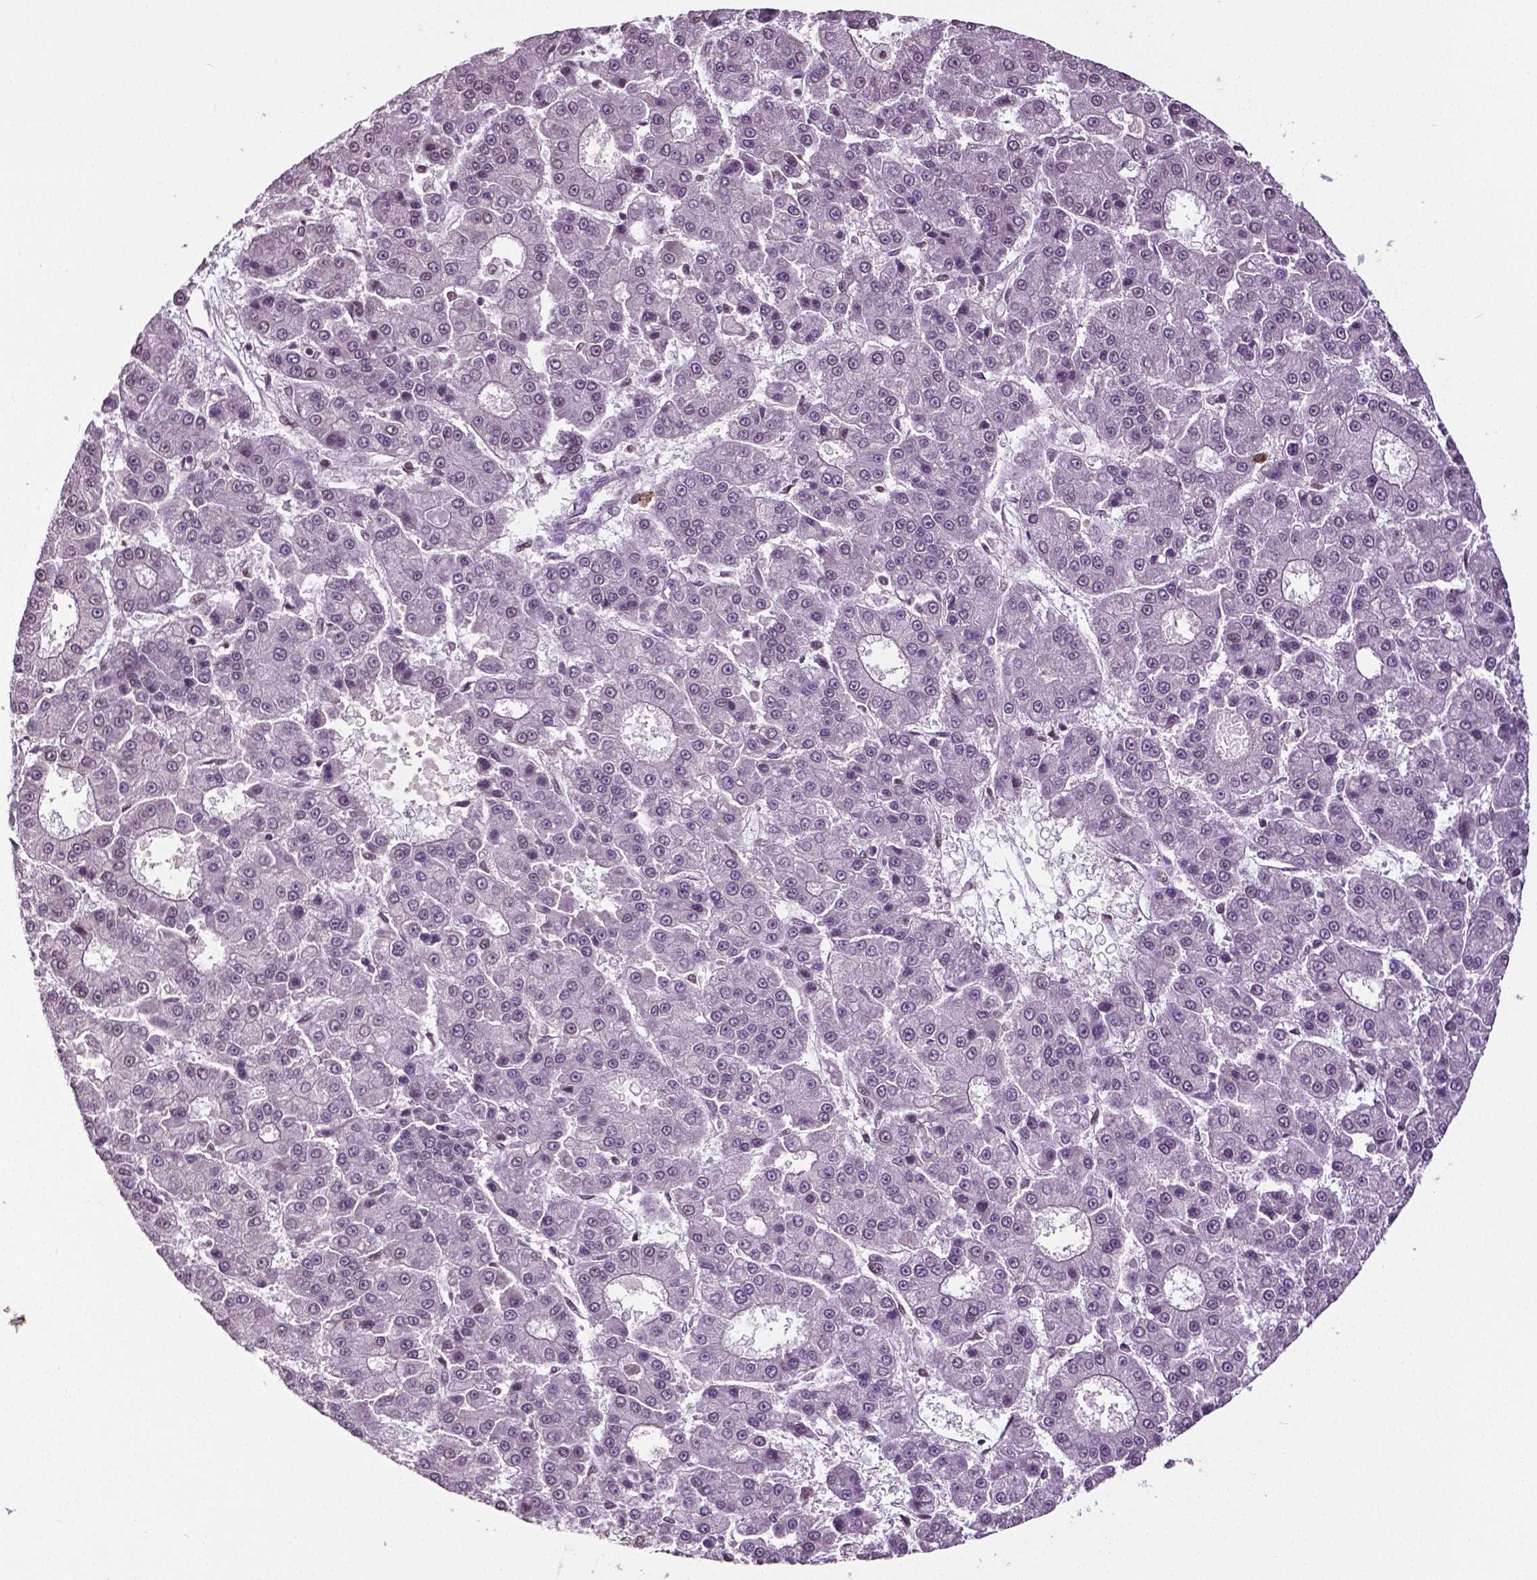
{"staining": {"intensity": "negative", "quantity": "none", "location": "none"}, "tissue": "liver cancer", "cell_type": "Tumor cells", "image_type": "cancer", "snomed": [{"axis": "morphology", "description": "Carcinoma, Hepatocellular, NOS"}, {"axis": "topography", "description": "Liver"}], "caption": "Liver hepatocellular carcinoma stained for a protein using immunohistochemistry demonstrates no staining tumor cells.", "gene": "DLX5", "patient": {"sex": "male", "age": 70}}